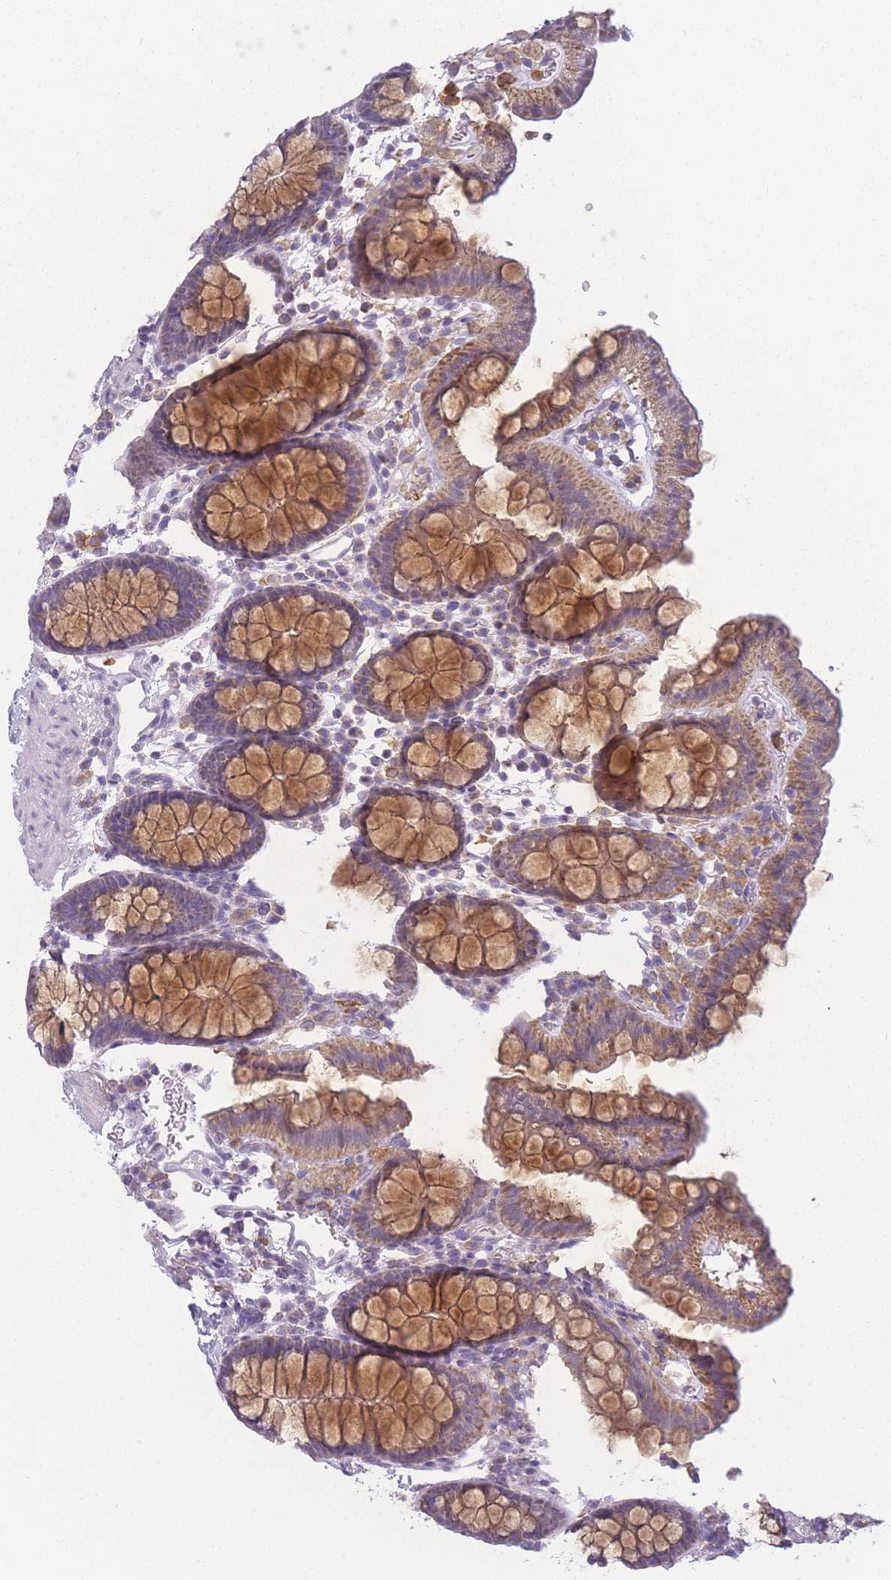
{"staining": {"intensity": "negative", "quantity": "none", "location": "none"}, "tissue": "colon", "cell_type": "Endothelial cells", "image_type": "normal", "snomed": [{"axis": "morphology", "description": "Normal tissue, NOS"}, {"axis": "topography", "description": "Colon"}], "caption": "Immunohistochemistry photomicrograph of unremarkable colon stained for a protein (brown), which displays no positivity in endothelial cells.", "gene": "PRAM1", "patient": {"sex": "male", "age": 75}}